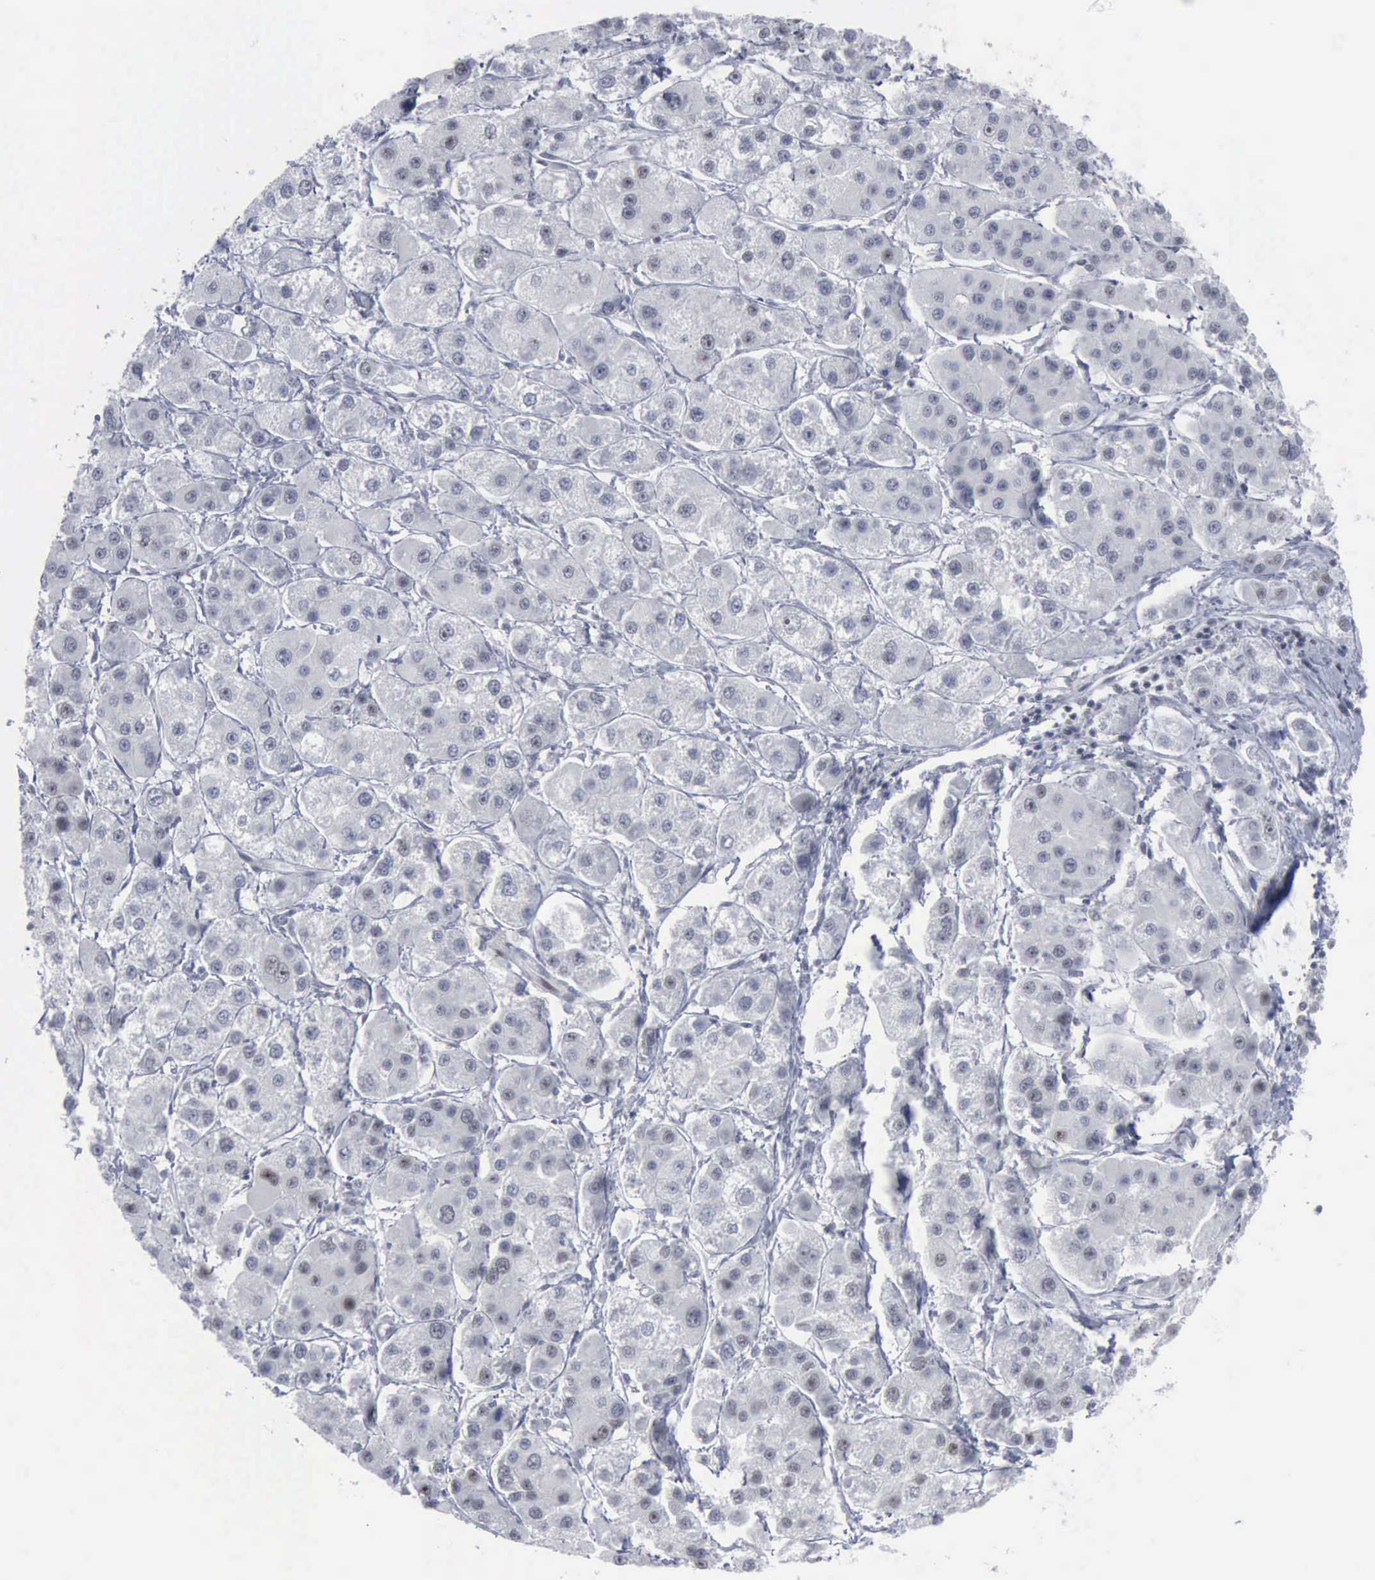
{"staining": {"intensity": "negative", "quantity": "none", "location": "none"}, "tissue": "liver cancer", "cell_type": "Tumor cells", "image_type": "cancer", "snomed": [{"axis": "morphology", "description": "Carcinoma, Hepatocellular, NOS"}, {"axis": "topography", "description": "Liver"}], "caption": "Liver cancer (hepatocellular carcinoma) was stained to show a protein in brown. There is no significant expression in tumor cells.", "gene": "XPA", "patient": {"sex": "female", "age": 85}}